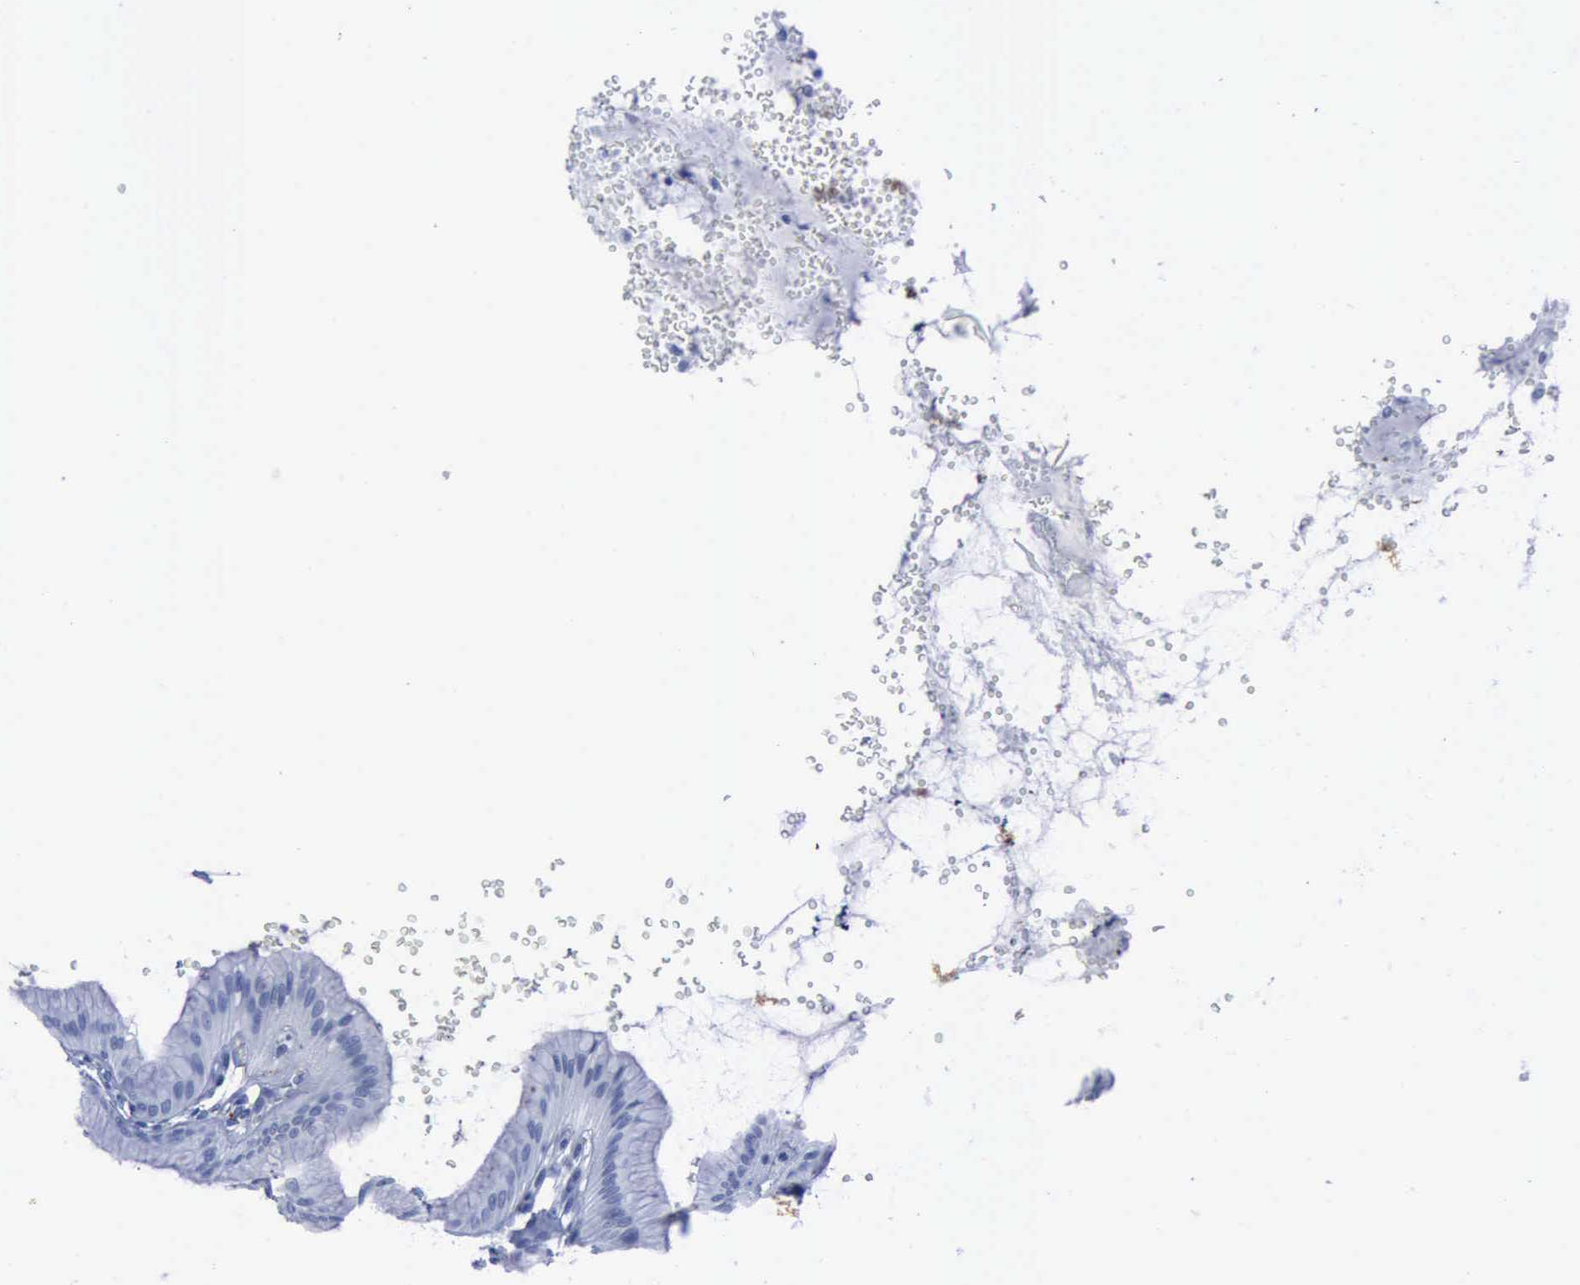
{"staining": {"intensity": "negative", "quantity": "none", "location": "none"}, "tissue": "stomach", "cell_type": "Glandular cells", "image_type": "normal", "snomed": [{"axis": "morphology", "description": "Normal tissue, NOS"}, {"axis": "topography", "description": "Stomach"}], "caption": "Immunohistochemistry micrograph of unremarkable human stomach stained for a protein (brown), which demonstrates no staining in glandular cells.", "gene": "NGFR", "patient": {"sex": "male", "age": 42}}